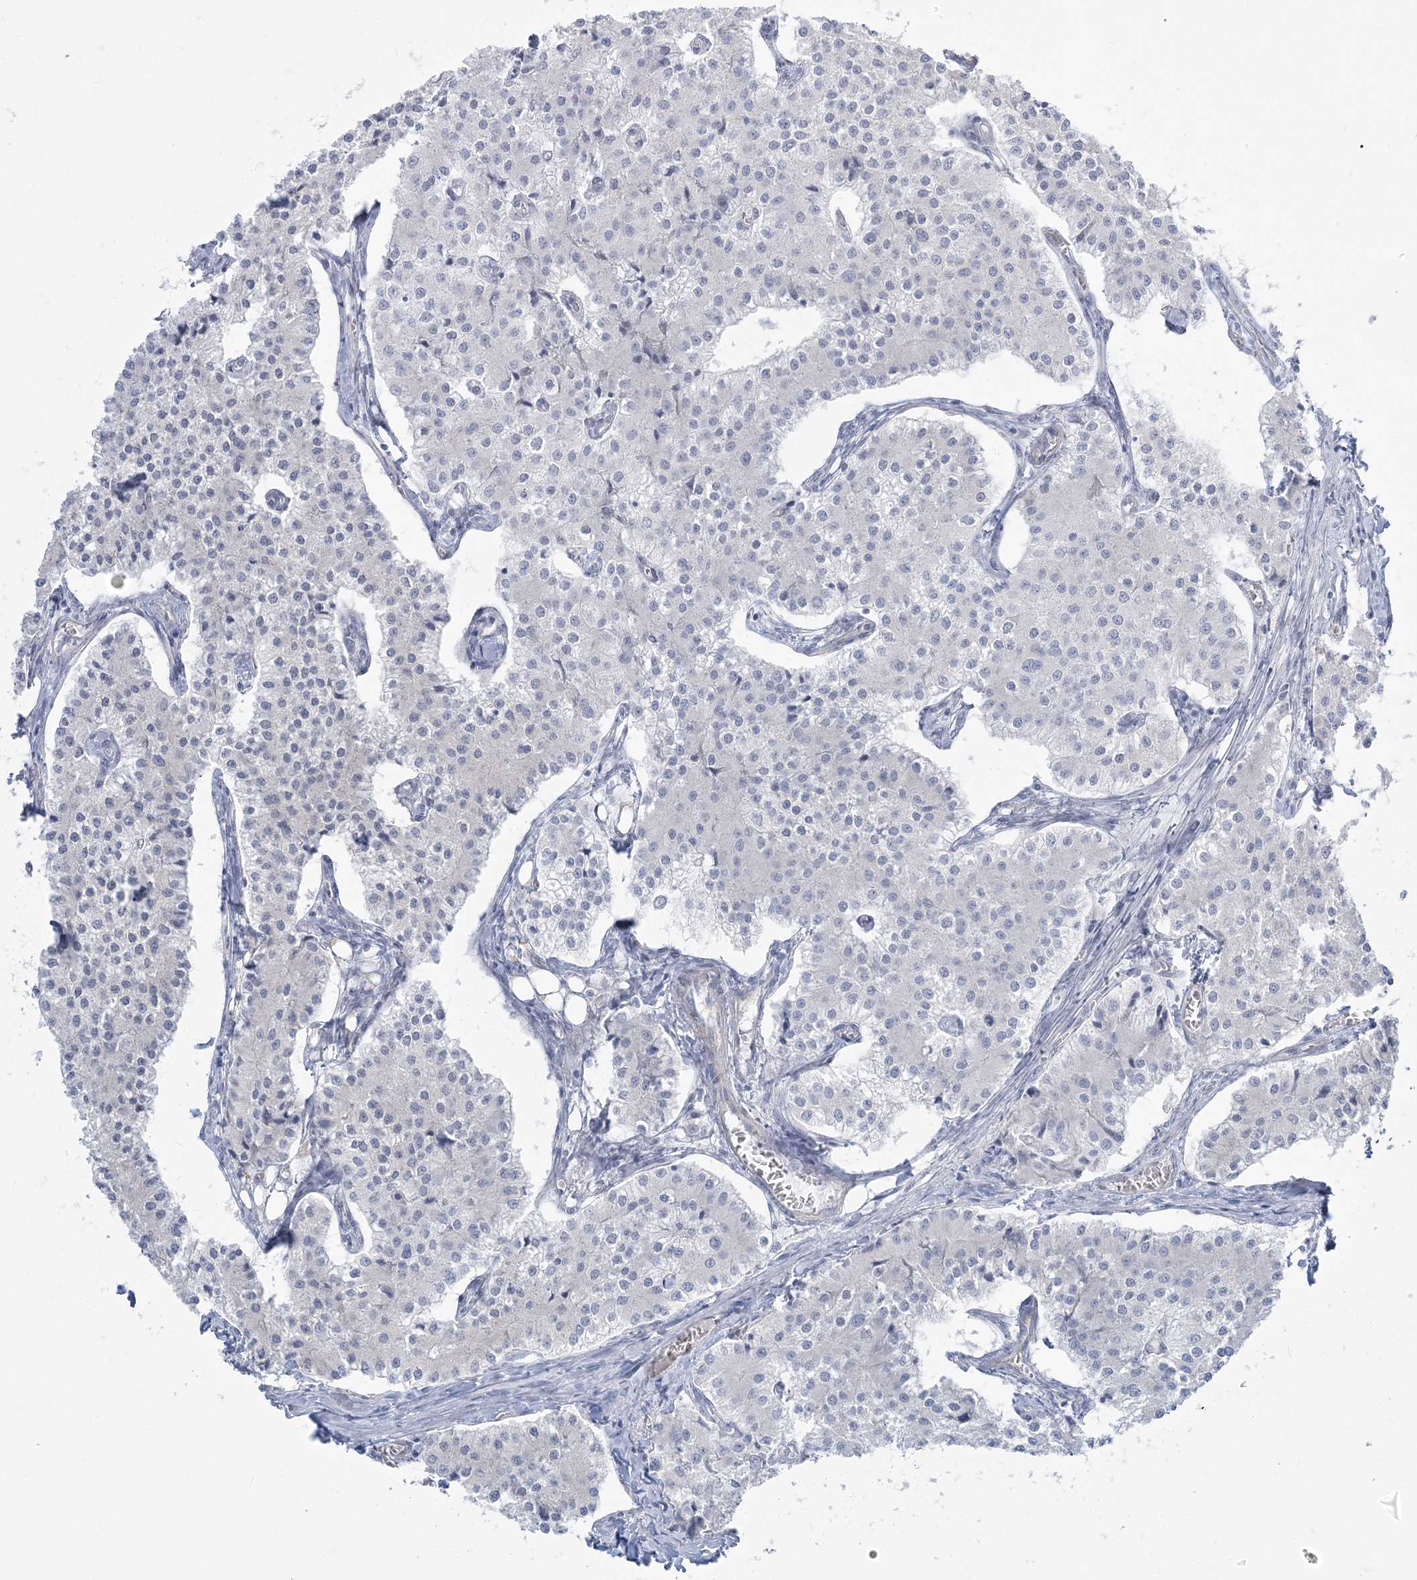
{"staining": {"intensity": "negative", "quantity": "none", "location": "none"}, "tissue": "carcinoid", "cell_type": "Tumor cells", "image_type": "cancer", "snomed": [{"axis": "morphology", "description": "Carcinoid, malignant, NOS"}, {"axis": "topography", "description": "Colon"}], "caption": "Immunohistochemistry (IHC) histopathology image of neoplastic tissue: human carcinoid stained with DAB (3,3'-diaminobenzidine) exhibits no significant protein staining in tumor cells.", "gene": "ZC3H6", "patient": {"sex": "female", "age": 52}}